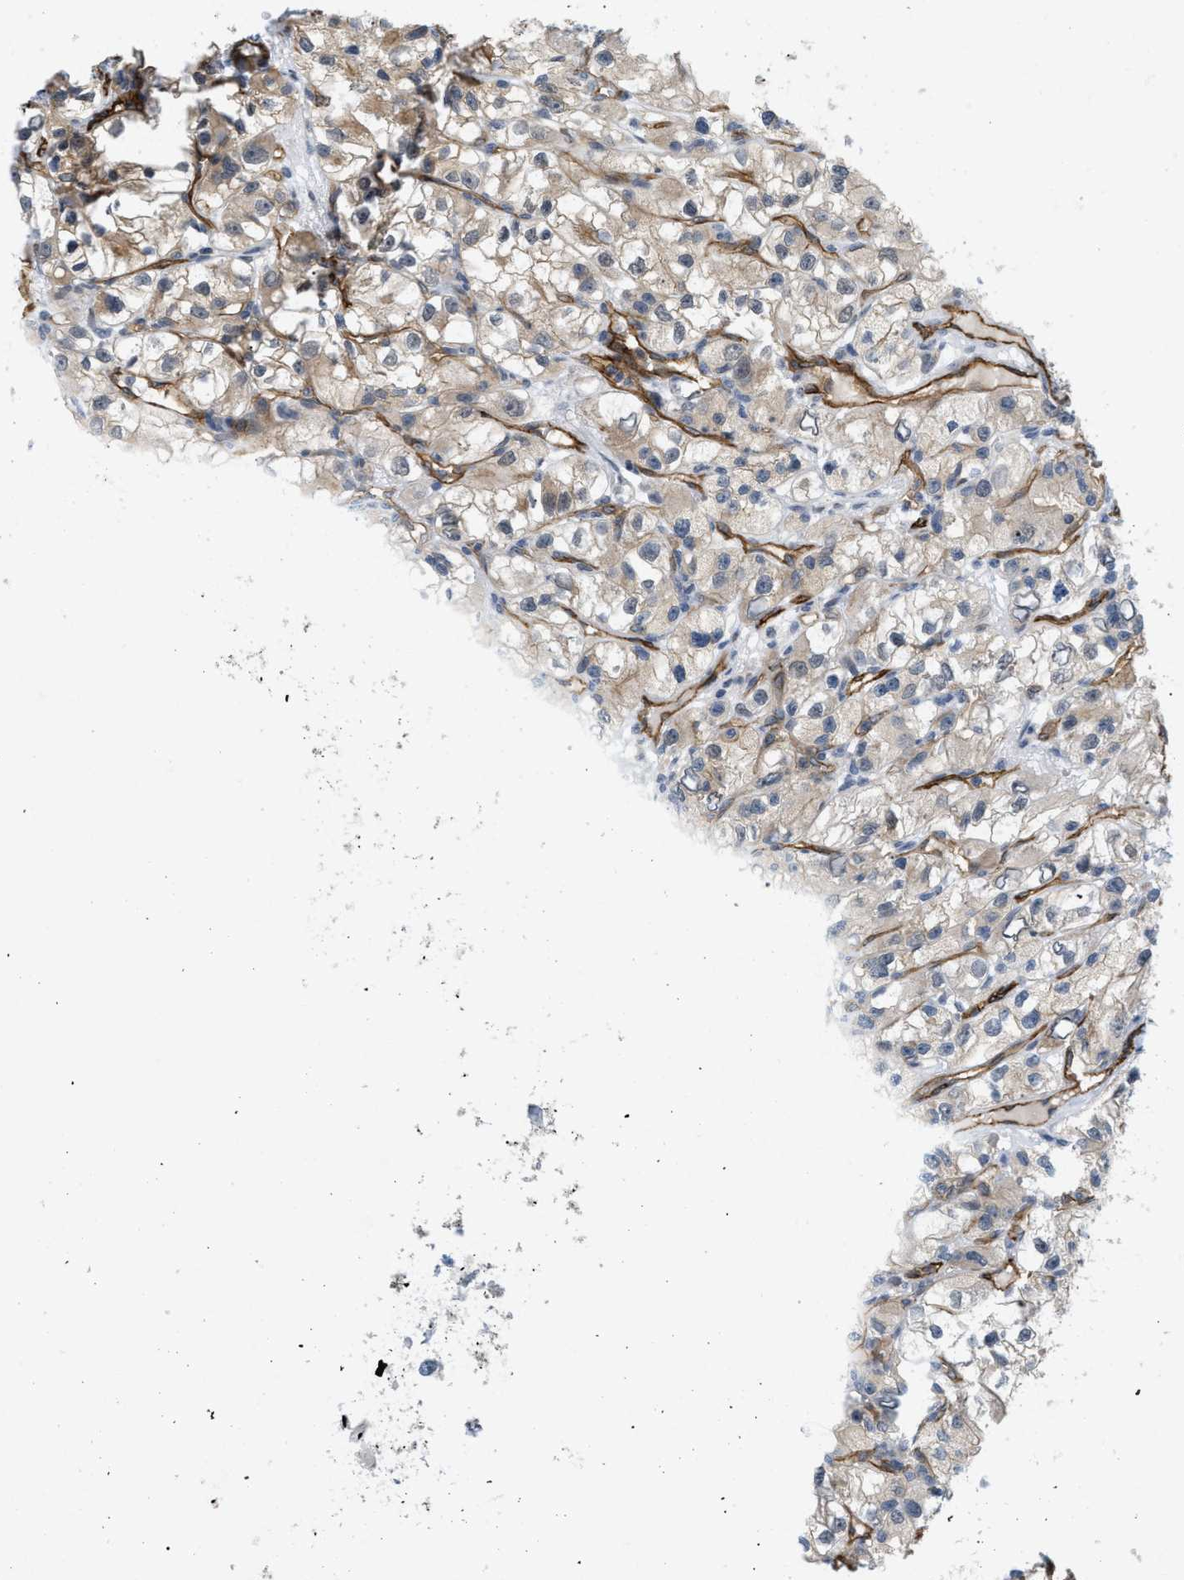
{"staining": {"intensity": "moderate", "quantity": "25%-75%", "location": "cytoplasmic/membranous"}, "tissue": "renal cancer", "cell_type": "Tumor cells", "image_type": "cancer", "snomed": [{"axis": "morphology", "description": "Adenocarcinoma, NOS"}, {"axis": "topography", "description": "Kidney"}], "caption": "Immunohistochemistry micrograph of human adenocarcinoma (renal) stained for a protein (brown), which demonstrates medium levels of moderate cytoplasmic/membranous positivity in about 25%-75% of tumor cells.", "gene": "PALMD", "patient": {"sex": "female", "age": 57}}